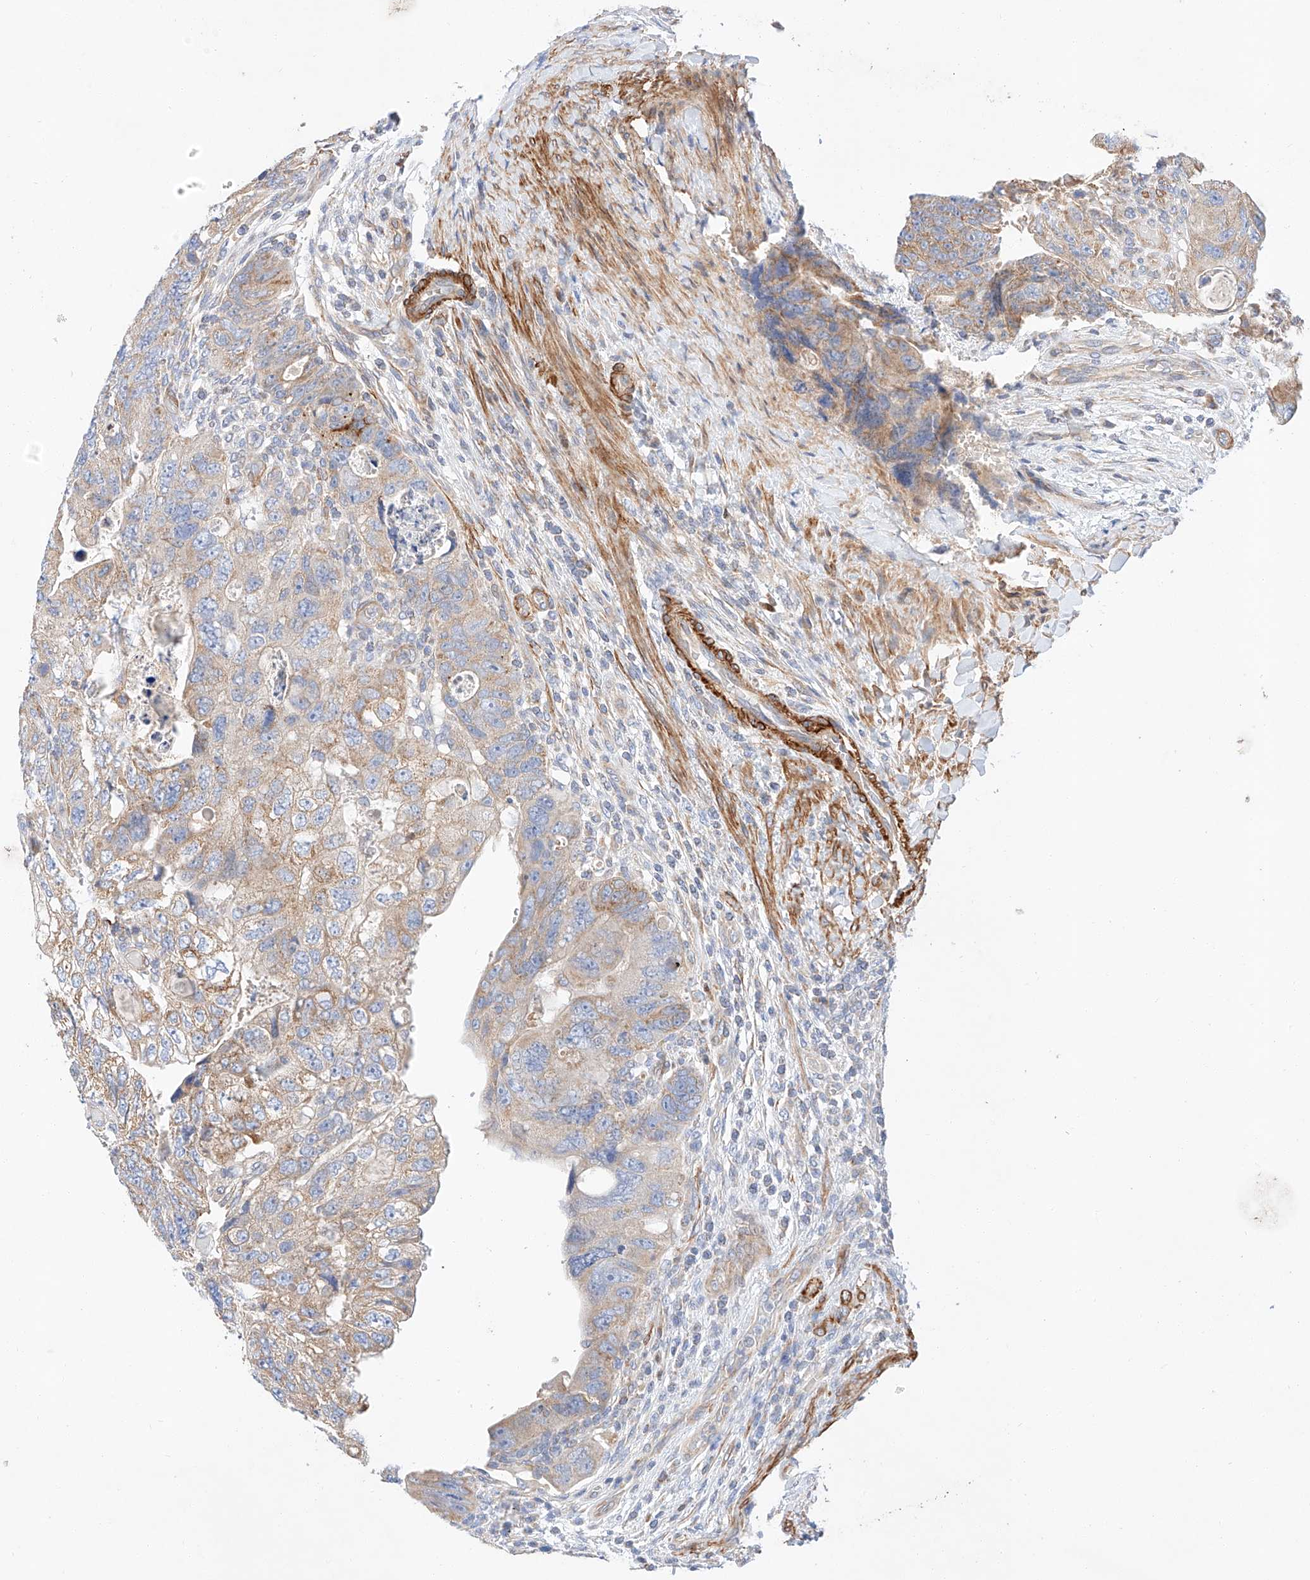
{"staining": {"intensity": "moderate", "quantity": "25%-75%", "location": "cytoplasmic/membranous"}, "tissue": "colorectal cancer", "cell_type": "Tumor cells", "image_type": "cancer", "snomed": [{"axis": "morphology", "description": "Adenocarcinoma, NOS"}, {"axis": "topography", "description": "Rectum"}], "caption": "A brown stain highlights moderate cytoplasmic/membranous positivity of a protein in colorectal cancer tumor cells. The staining was performed using DAB, with brown indicating positive protein expression. Nuclei are stained blue with hematoxylin.", "gene": "C6orf118", "patient": {"sex": "male", "age": 59}}